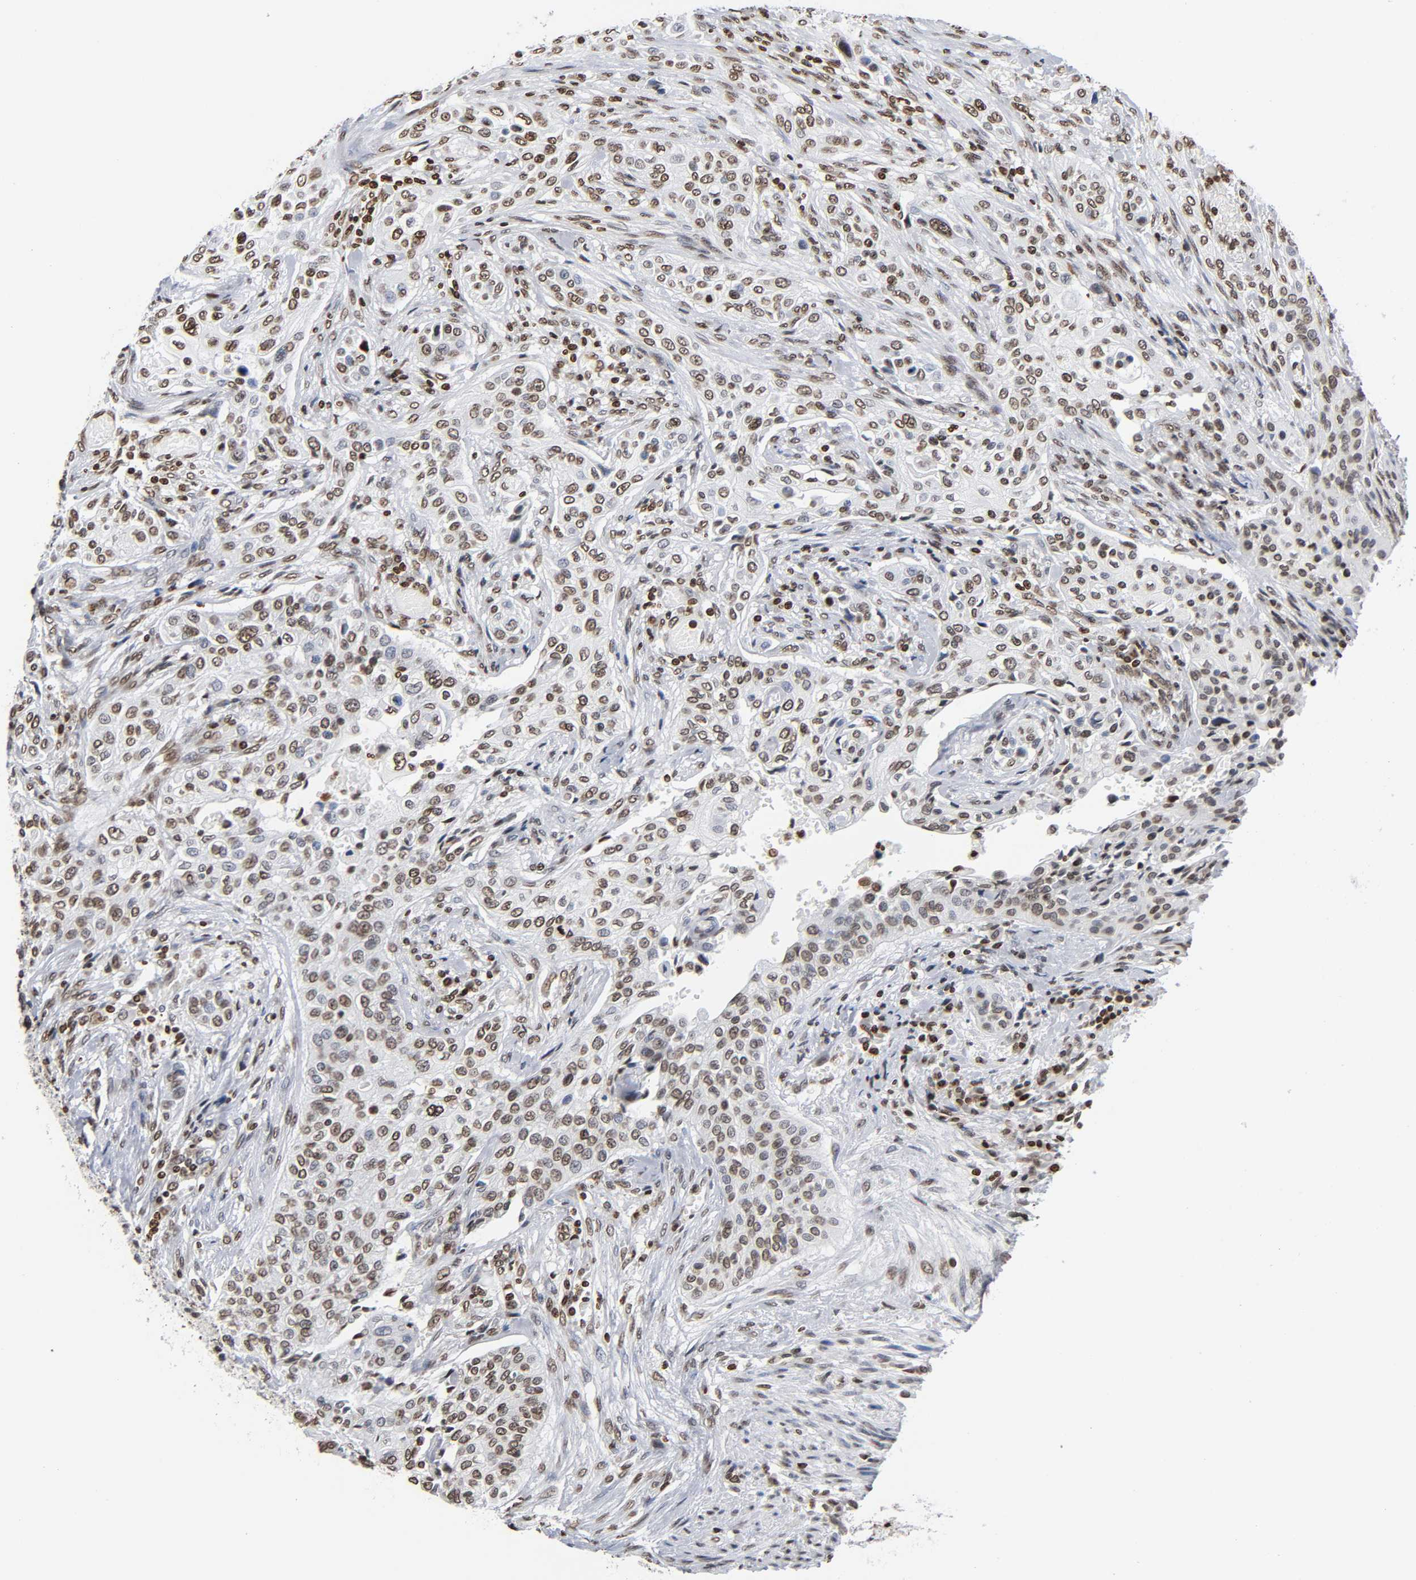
{"staining": {"intensity": "moderate", "quantity": ">75%", "location": "nuclear"}, "tissue": "urothelial cancer", "cell_type": "Tumor cells", "image_type": "cancer", "snomed": [{"axis": "morphology", "description": "Urothelial carcinoma, High grade"}, {"axis": "topography", "description": "Urinary bladder"}], "caption": "Immunohistochemistry (IHC) (DAB) staining of human high-grade urothelial carcinoma exhibits moderate nuclear protein staining in about >75% of tumor cells.", "gene": "HOXA6", "patient": {"sex": "male", "age": 74}}